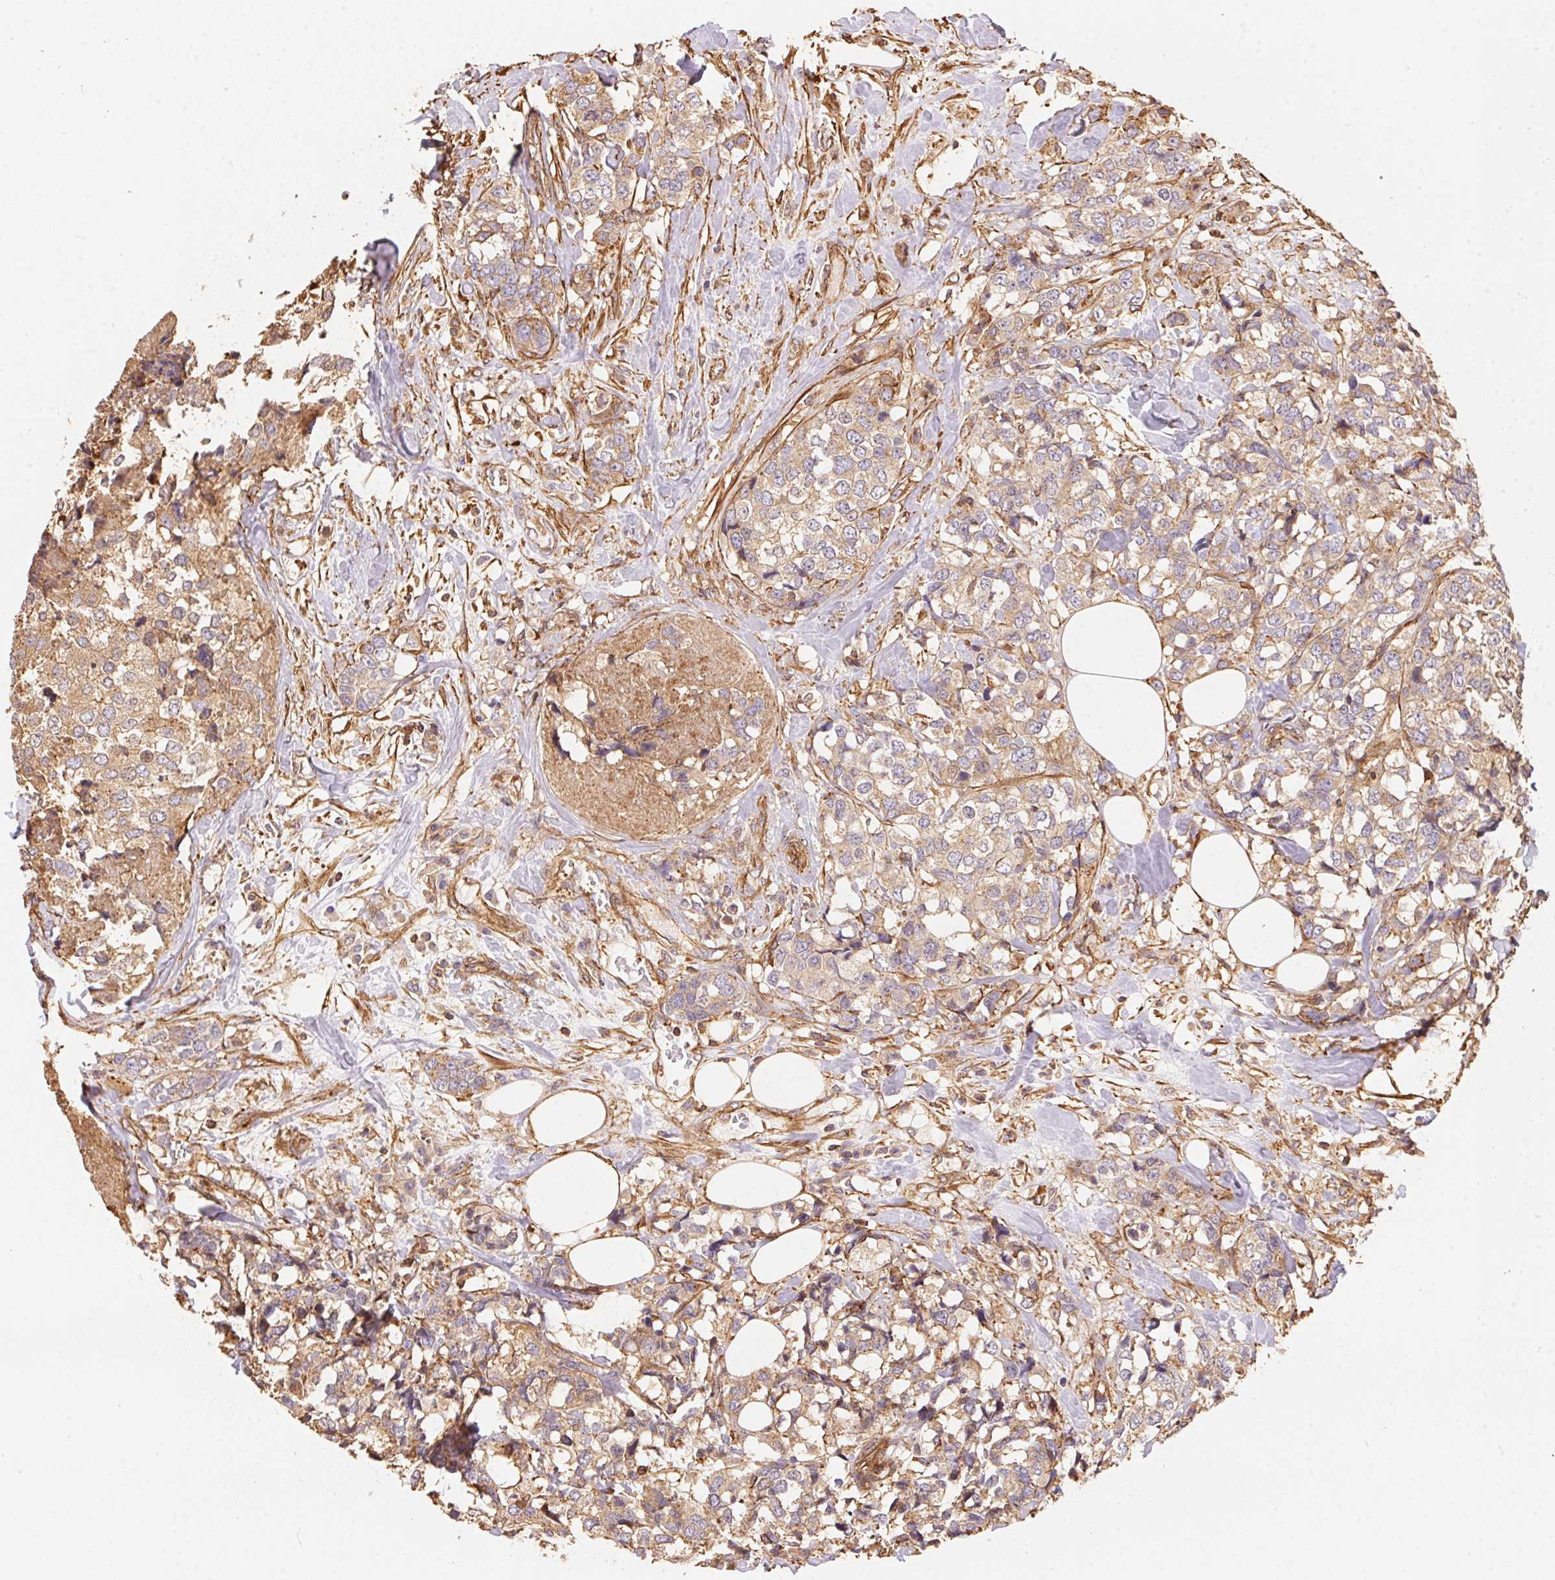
{"staining": {"intensity": "weak", "quantity": ">75%", "location": "cytoplasmic/membranous"}, "tissue": "breast cancer", "cell_type": "Tumor cells", "image_type": "cancer", "snomed": [{"axis": "morphology", "description": "Lobular carcinoma"}, {"axis": "topography", "description": "Breast"}], "caption": "Human lobular carcinoma (breast) stained for a protein (brown) shows weak cytoplasmic/membranous positive positivity in approximately >75% of tumor cells.", "gene": "FRAS1", "patient": {"sex": "female", "age": 59}}